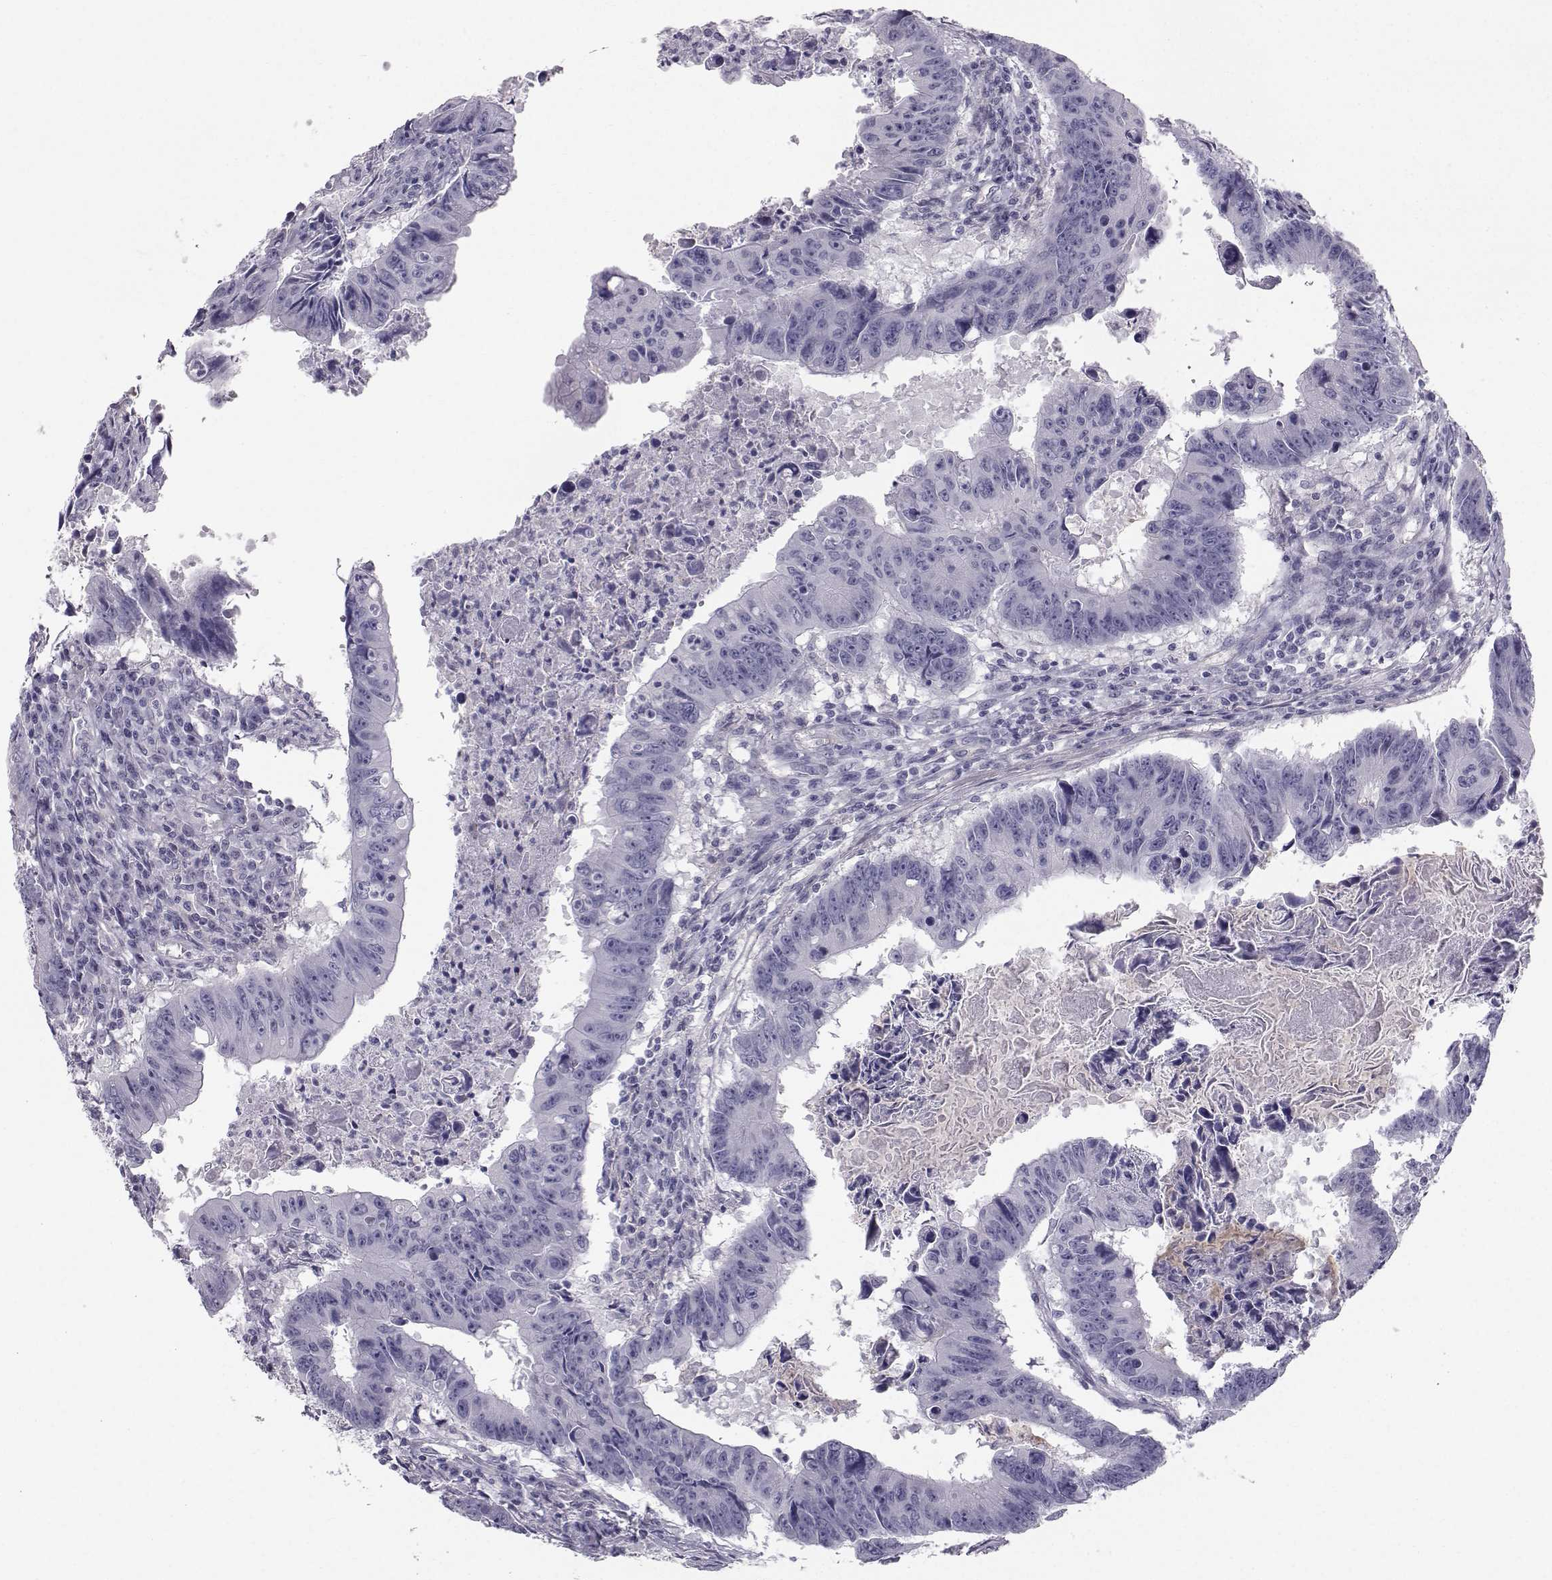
{"staining": {"intensity": "negative", "quantity": "none", "location": "none"}, "tissue": "colorectal cancer", "cell_type": "Tumor cells", "image_type": "cancer", "snomed": [{"axis": "morphology", "description": "Adenocarcinoma, NOS"}, {"axis": "topography", "description": "Colon"}], "caption": "Tumor cells show no significant protein positivity in colorectal cancer. (Stains: DAB (3,3'-diaminobenzidine) immunohistochemistry with hematoxylin counter stain, Microscopy: brightfield microscopy at high magnification).", "gene": "SPDYE4", "patient": {"sex": "female", "age": 87}}